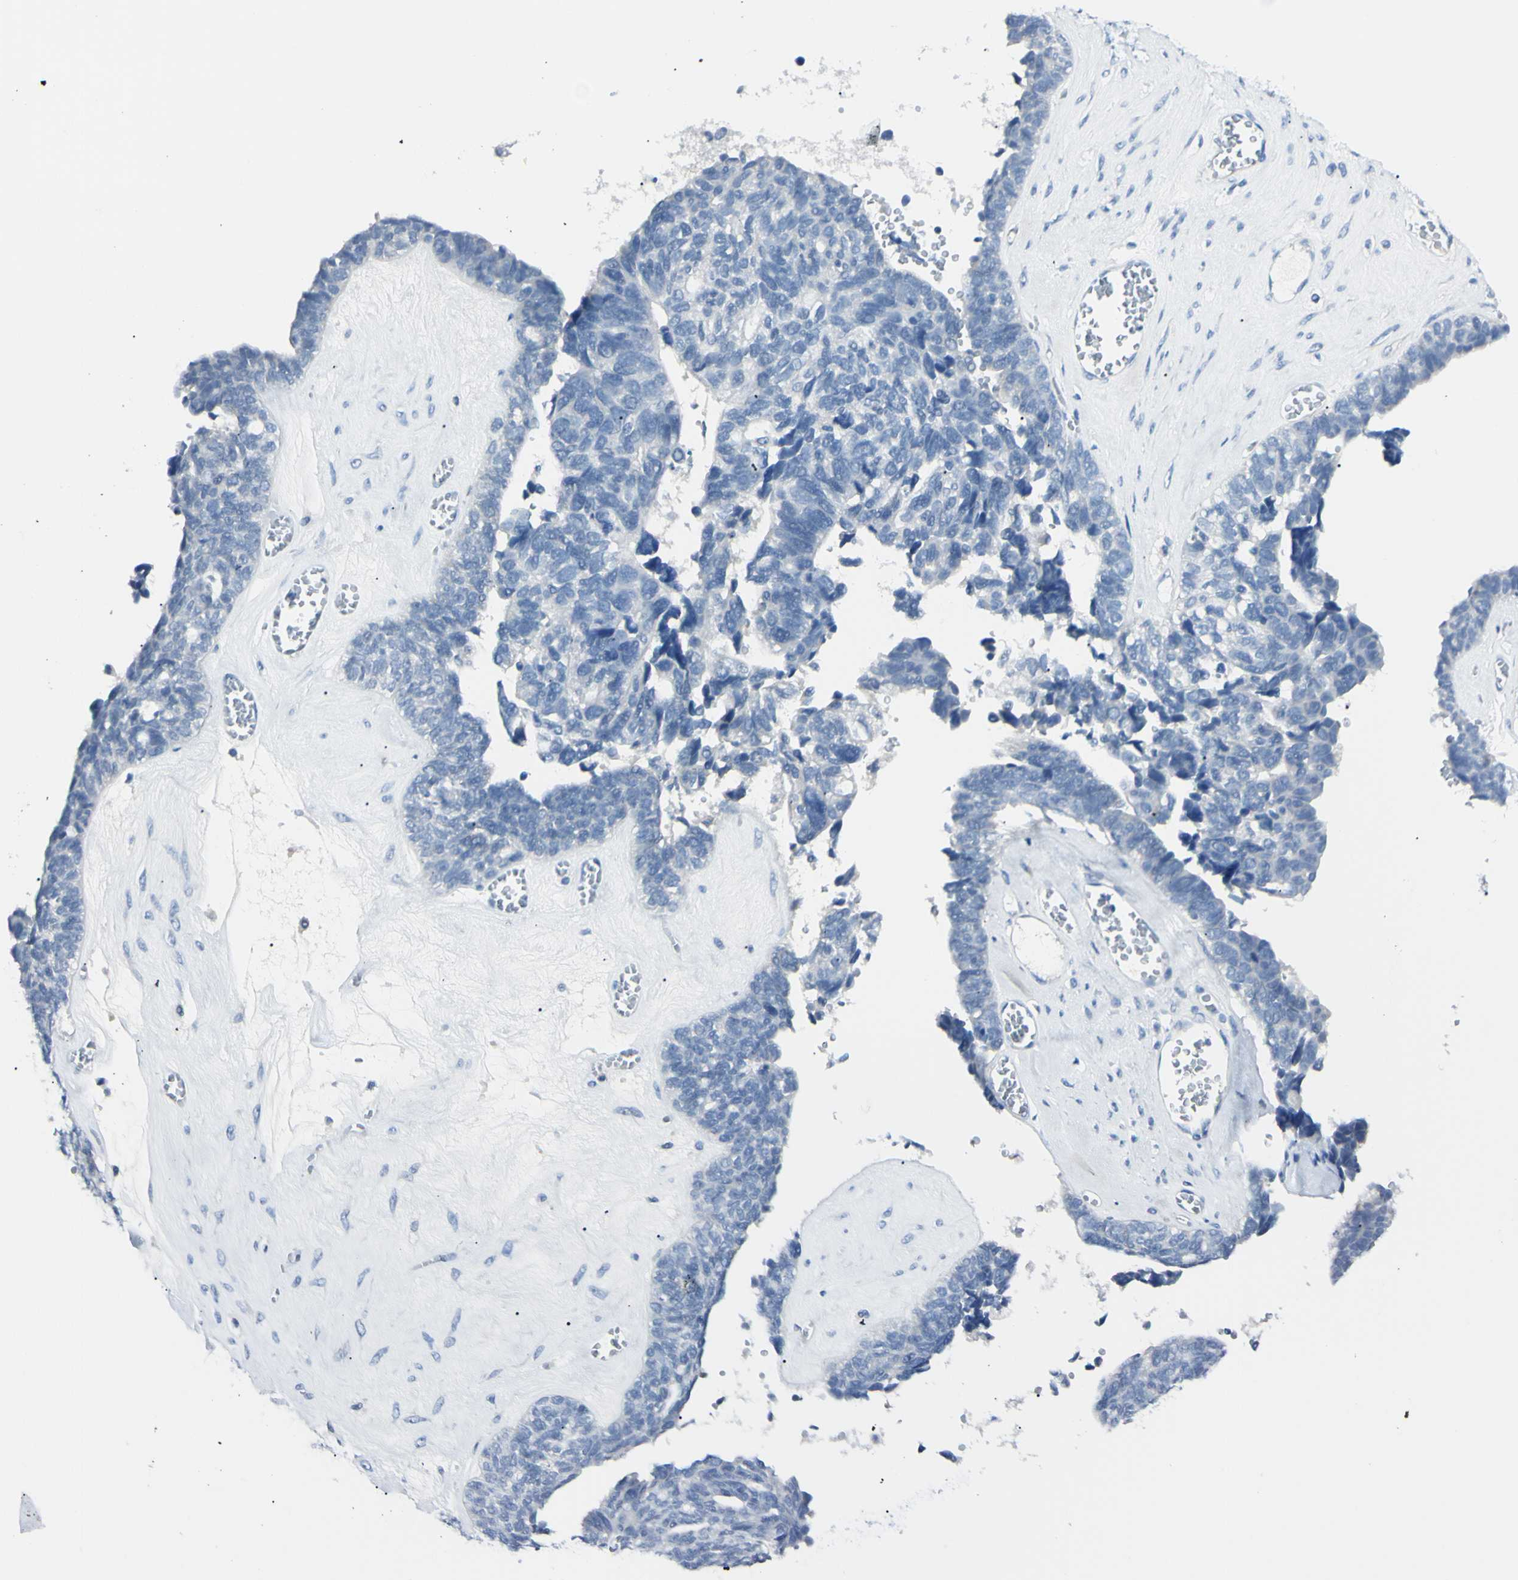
{"staining": {"intensity": "negative", "quantity": "none", "location": "none"}, "tissue": "ovarian cancer", "cell_type": "Tumor cells", "image_type": "cancer", "snomed": [{"axis": "morphology", "description": "Cystadenocarcinoma, serous, NOS"}, {"axis": "topography", "description": "Ovary"}], "caption": "Ovarian serous cystadenocarcinoma was stained to show a protein in brown. There is no significant staining in tumor cells.", "gene": "FOLH1", "patient": {"sex": "female", "age": 79}}